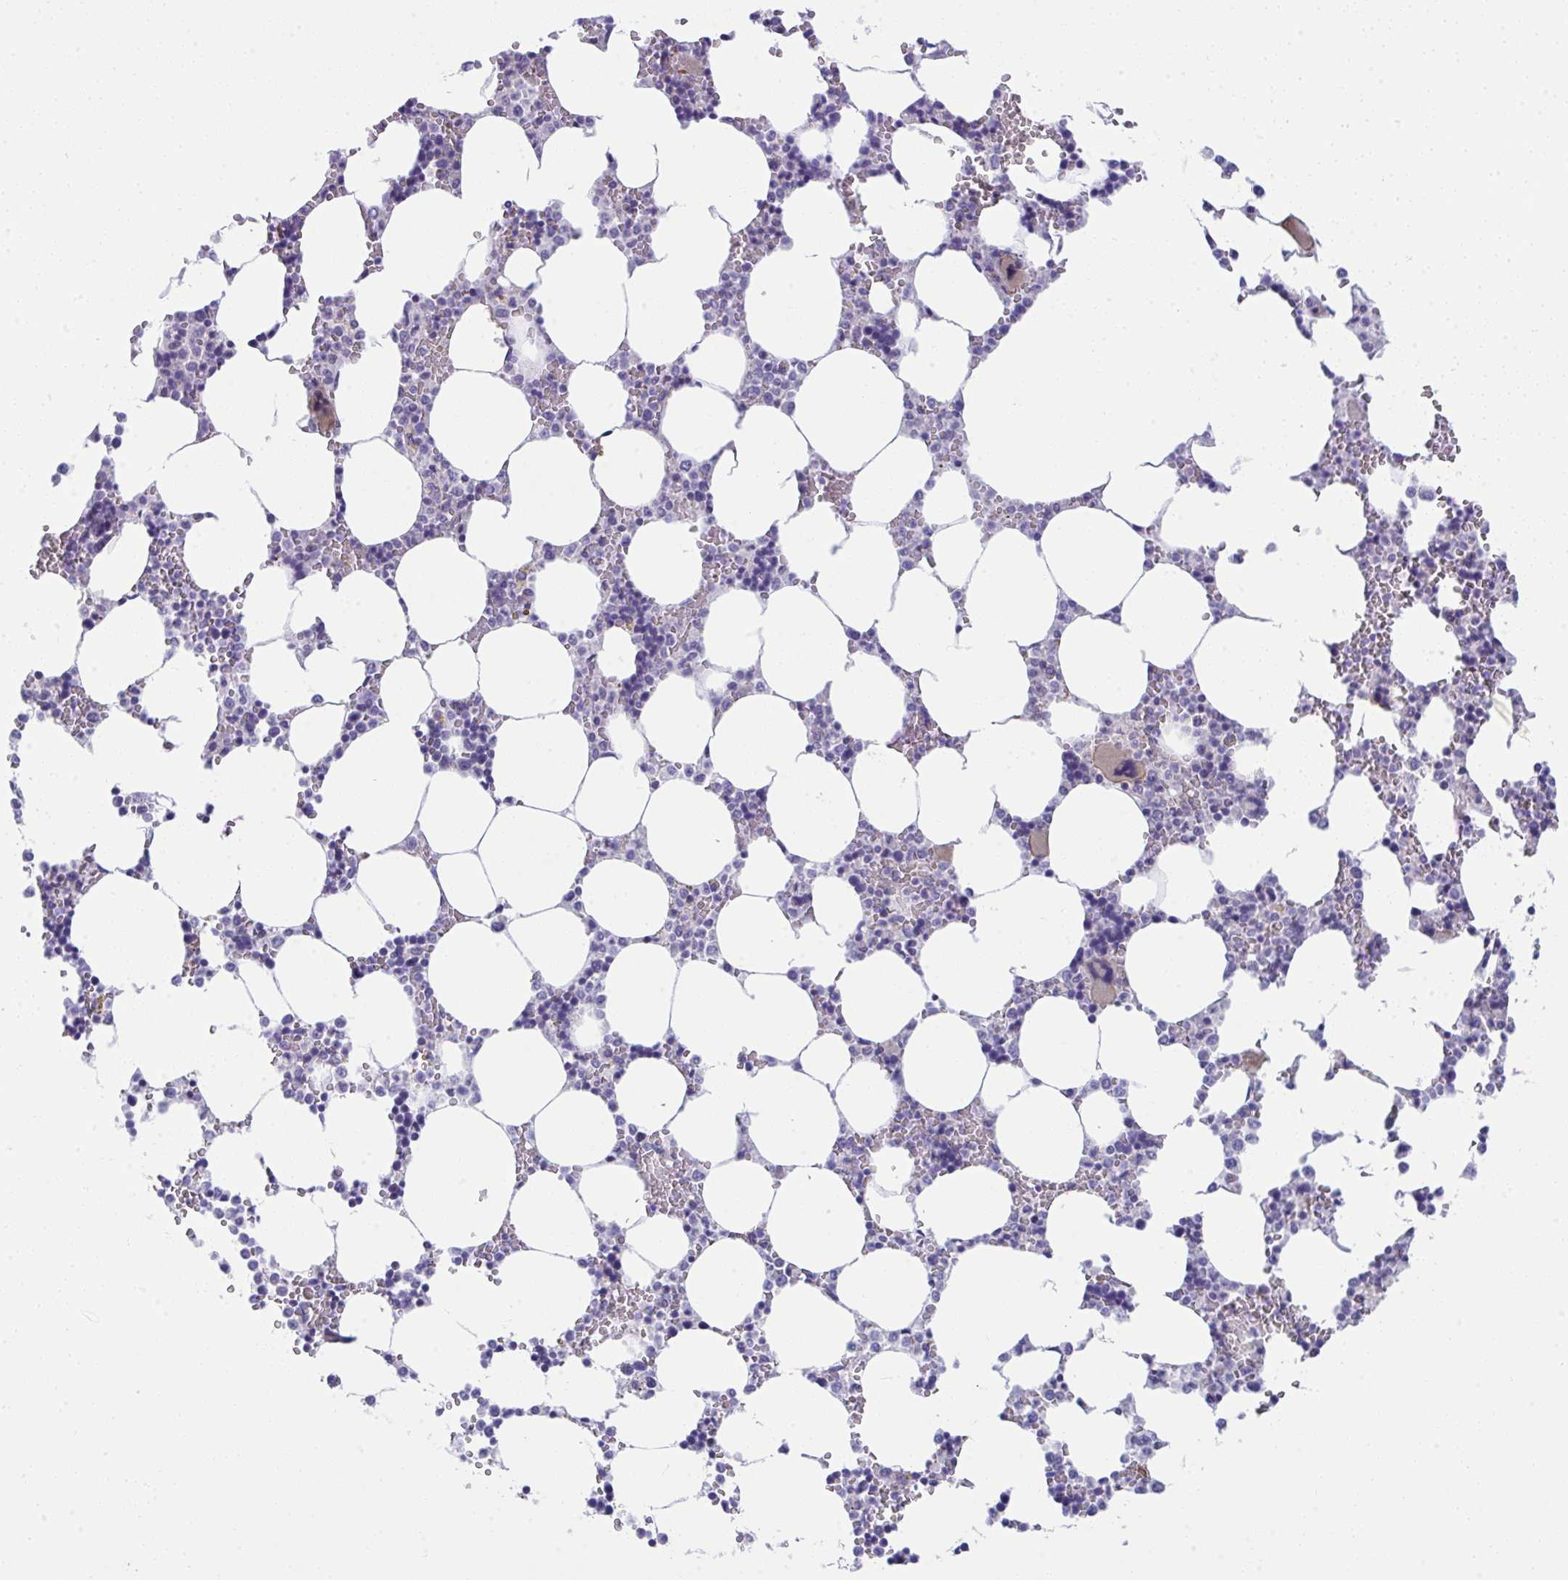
{"staining": {"intensity": "negative", "quantity": "none", "location": "none"}, "tissue": "bone marrow", "cell_type": "Hematopoietic cells", "image_type": "normal", "snomed": [{"axis": "morphology", "description": "Normal tissue, NOS"}, {"axis": "topography", "description": "Bone marrow"}], "caption": "Immunohistochemistry (IHC) of unremarkable bone marrow reveals no expression in hematopoietic cells.", "gene": "MYL12A", "patient": {"sex": "male", "age": 64}}